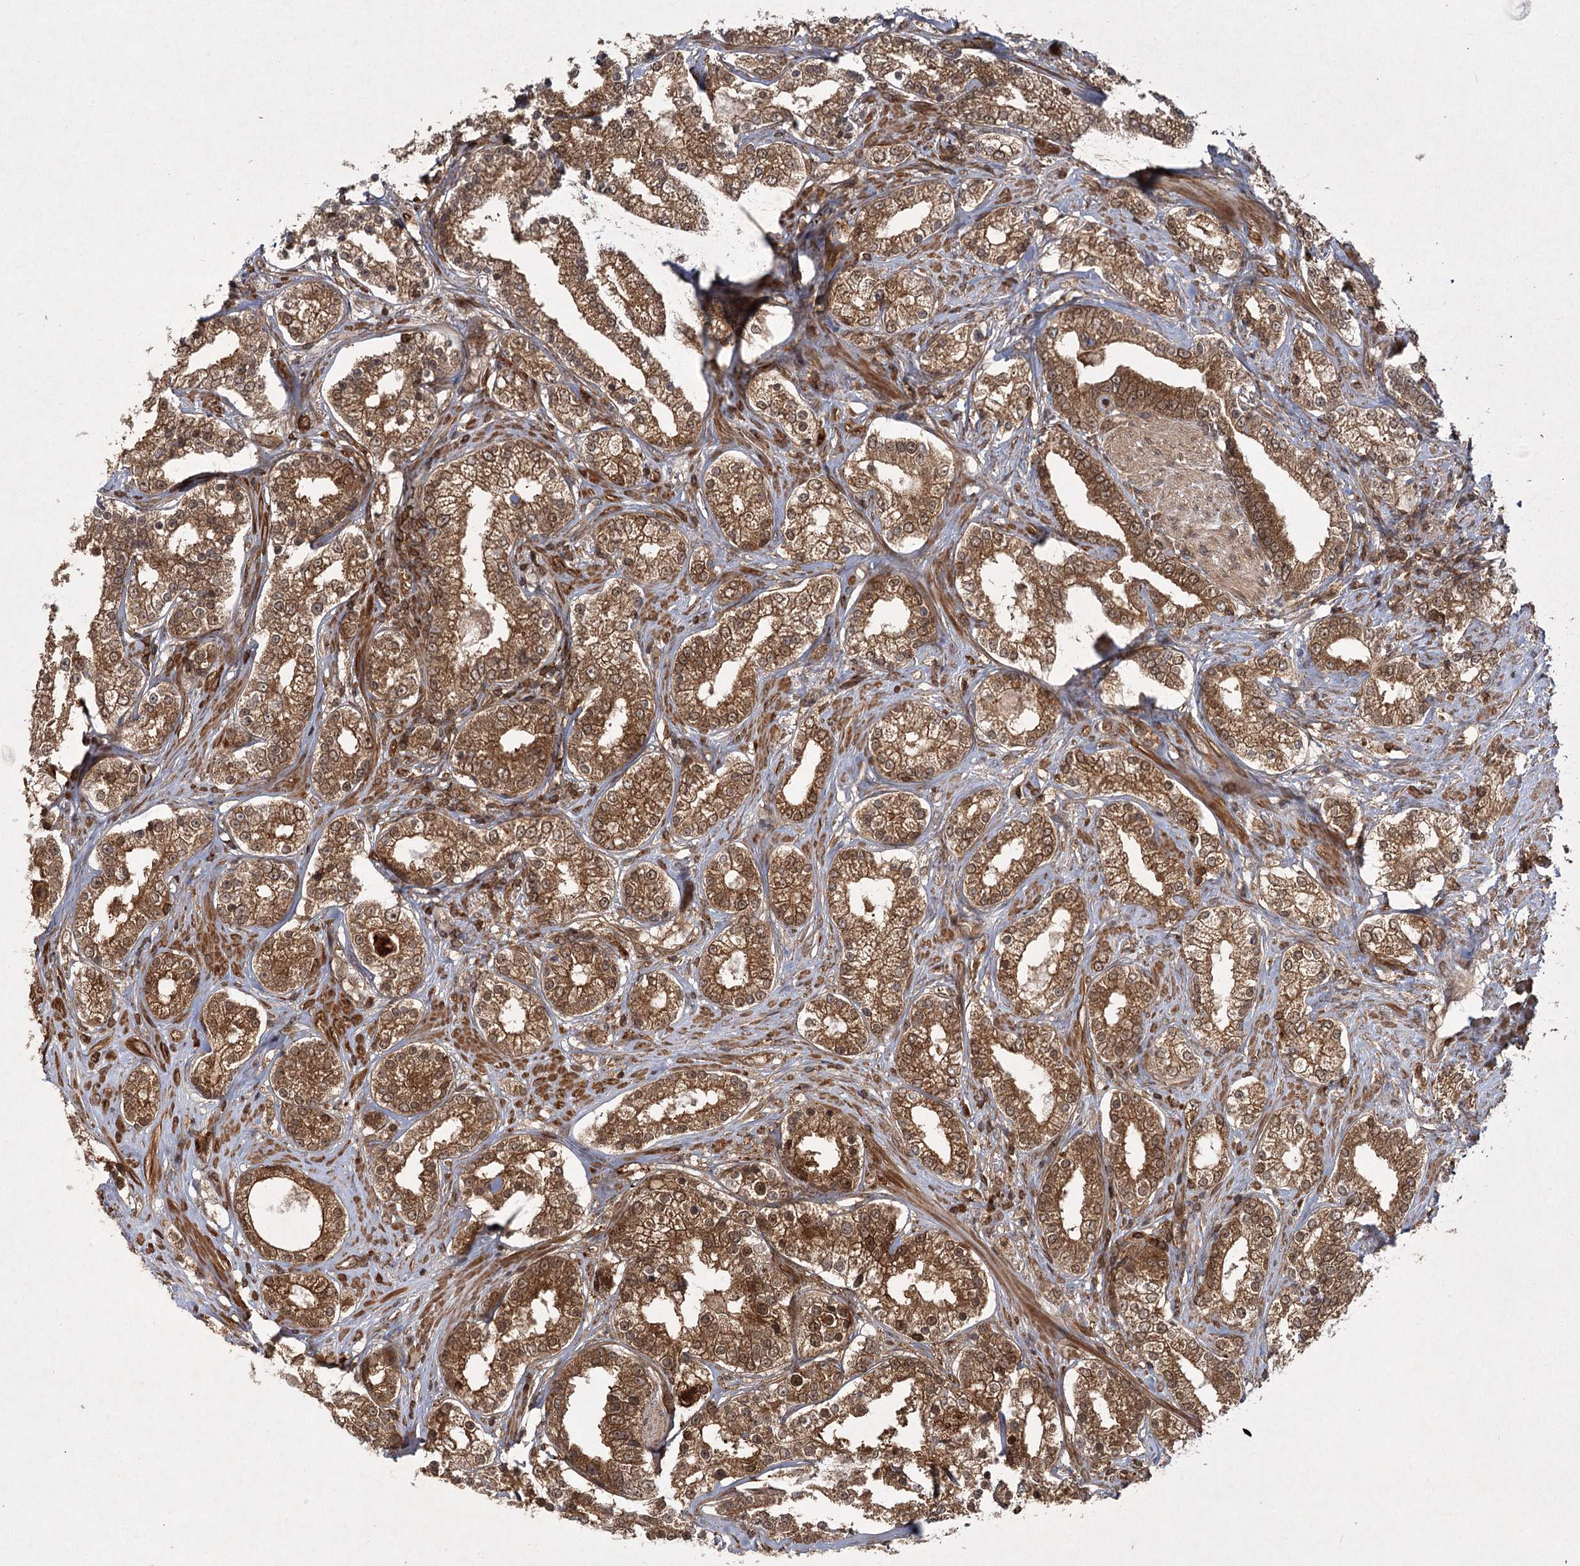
{"staining": {"intensity": "moderate", "quantity": ">75%", "location": "cytoplasmic/membranous,nuclear"}, "tissue": "prostate cancer", "cell_type": "Tumor cells", "image_type": "cancer", "snomed": [{"axis": "morphology", "description": "Normal tissue, NOS"}, {"axis": "morphology", "description": "Adenocarcinoma, High grade"}, {"axis": "topography", "description": "Prostate"}], "caption": "Immunohistochemistry (IHC) histopathology image of neoplastic tissue: prostate cancer (adenocarcinoma (high-grade)) stained using immunohistochemistry (IHC) displays medium levels of moderate protein expression localized specifically in the cytoplasmic/membranous and nuclear of tumor cells, appearing as a cytoplasmic/membranous and nuclear brown color.", "gene": "MDFIC", "patient": {"sex": "male", "age": 83}}